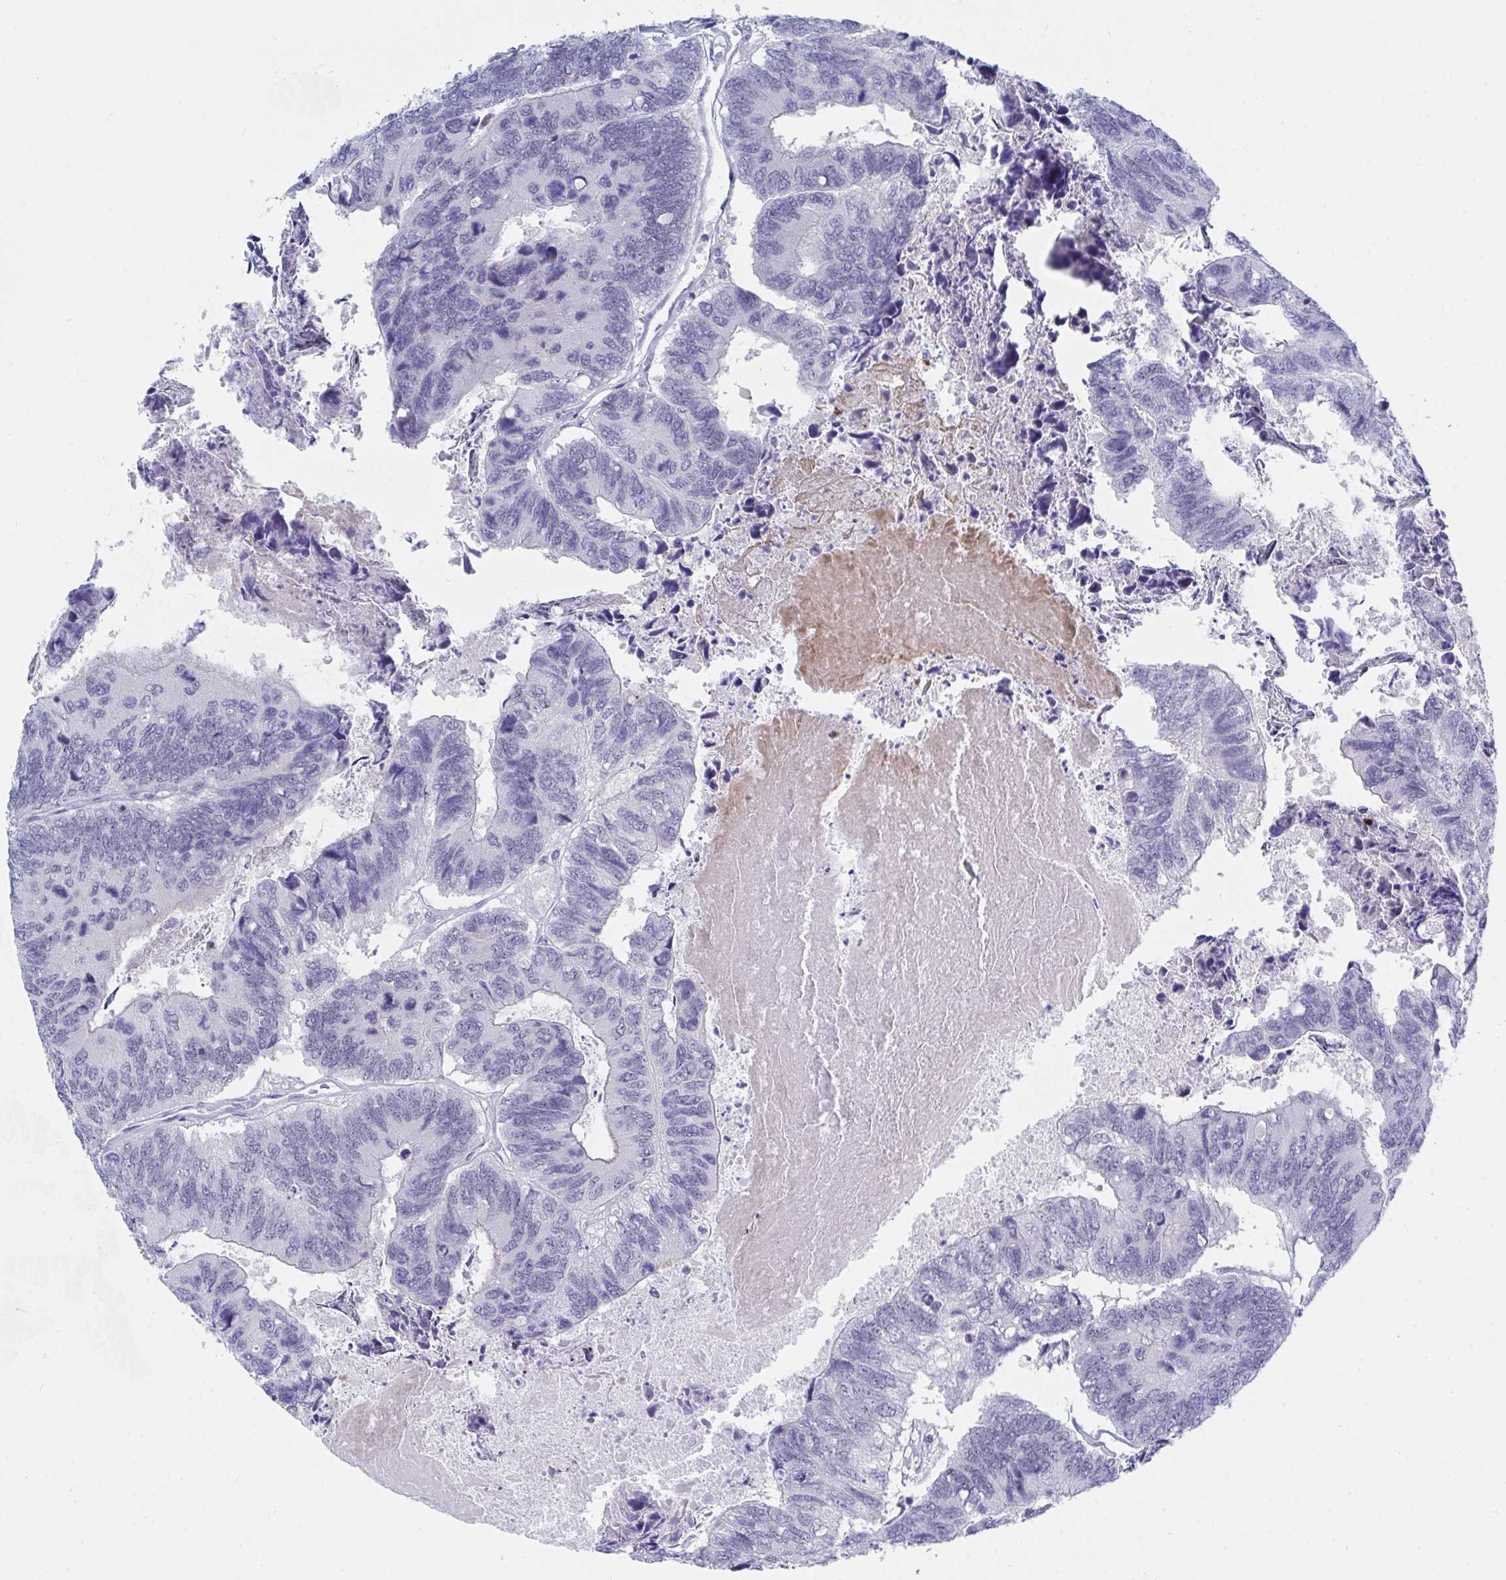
{"staining": {"intensity": "negative", "quantity": "none", "location": "none"}, "tissue": "colorectal cancer", "cell_type": "Tumor cells", "image_type": "cancer", "snomed": [{"axis": "morphology", "description": "Adenocarcinoma, NOS"}, {"axis": "topography", "description": "Colon"}], "caption": "IHC image of neoplastic tissue: colorectal cancer stained with DAB displays no significant protein positivity in tumor cells. Nuclei are stained in blue.", "gene": "DAOA", "patient": {"sex": "female", "age": 67}}